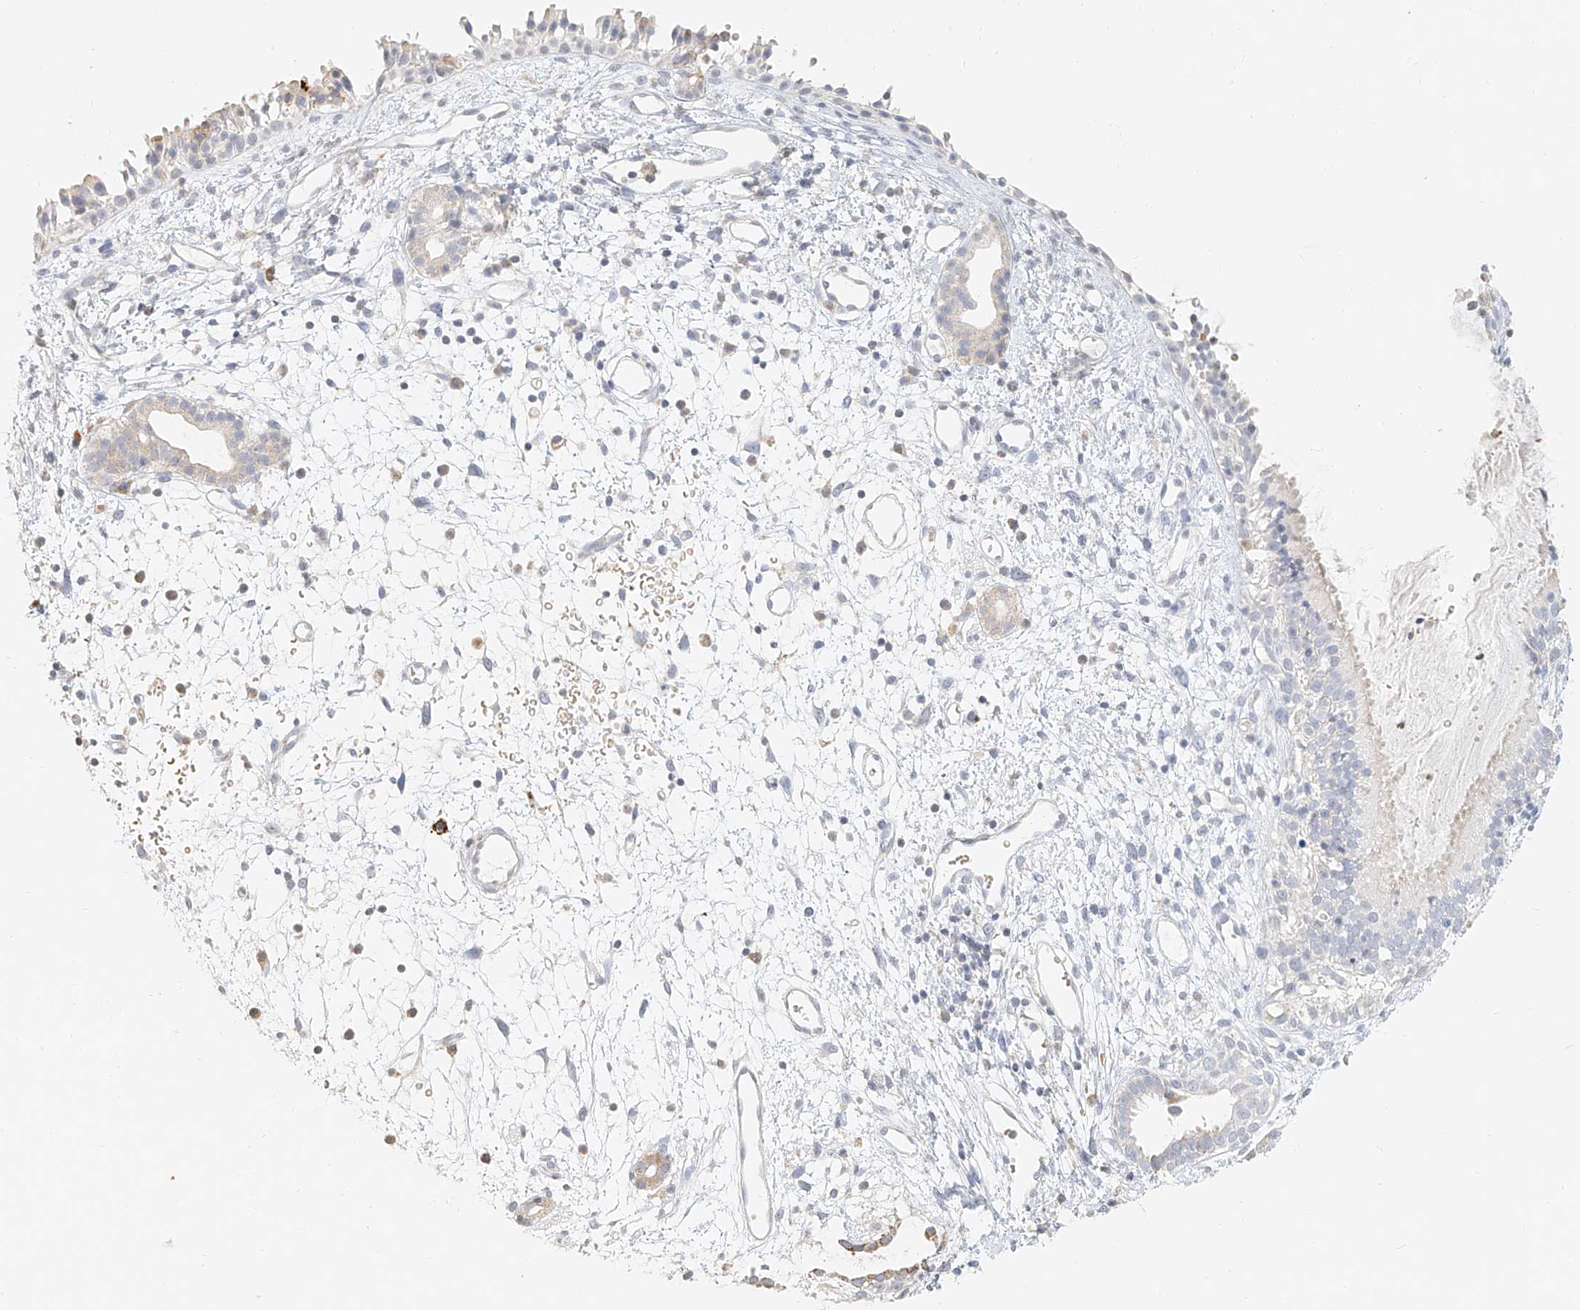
{"staining": {"intensity": "weak", "quantity": "25%-75%", "location": "cytoplasmic/membranous"}, "tissue": "nasopharynx", "cell_type": "Respiratory epithelial cells", "image_type": "normal", "snomed": [{"axis": "morphology", "description": "Normal tissue, NOS"}, {"axis": "topography", "description": "Nasopharynx"}], "caption": "Approximately 25%-75% of respiratory epithelial cells in normal nasopharynx demonstrate weak cytoplasmic/membranous protein staining as visualized by brown immunohistochemical staining.", "gene": "CXorf58", "patient": {"sex": "male", "age": 22}}